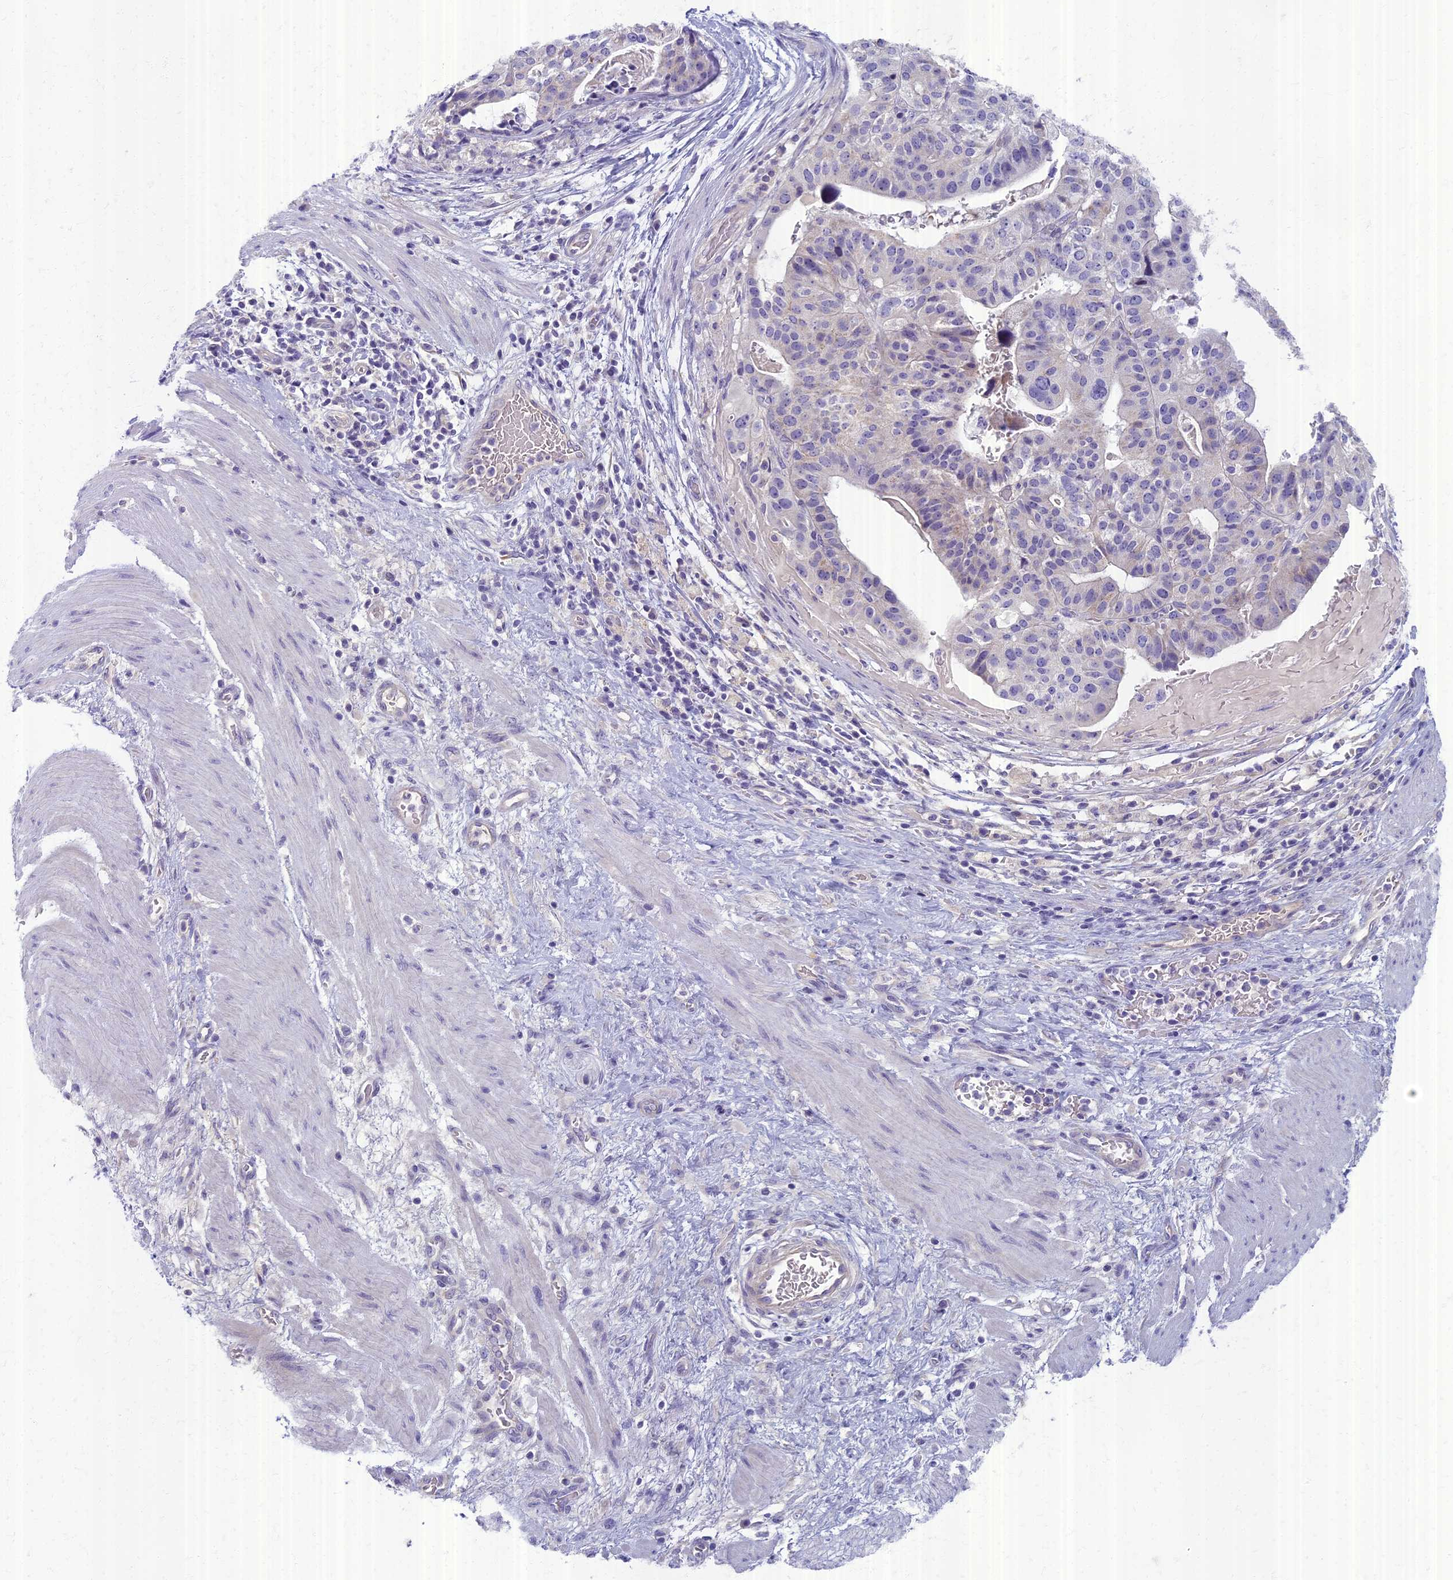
{"staining": {"intensity": "negative", "quantity": "none", "location": "none"}, "tissue": "stomach cancer", "cell_type": "Tumor cells", "image_type": "cancer", "snomed": [{"axis": "morphology", "description": "Adenocarcinoma, NOS"}, {"axis": "topography", "description": "Stomach"}], "caption": "An immunohistochemistry image of stomach adenocarcinoma is shown. There is no staining in tumor cells of stomach adenocarcinoma.", "gene": "AP4E1", "patient": {"sex": "male", "age": 48}}